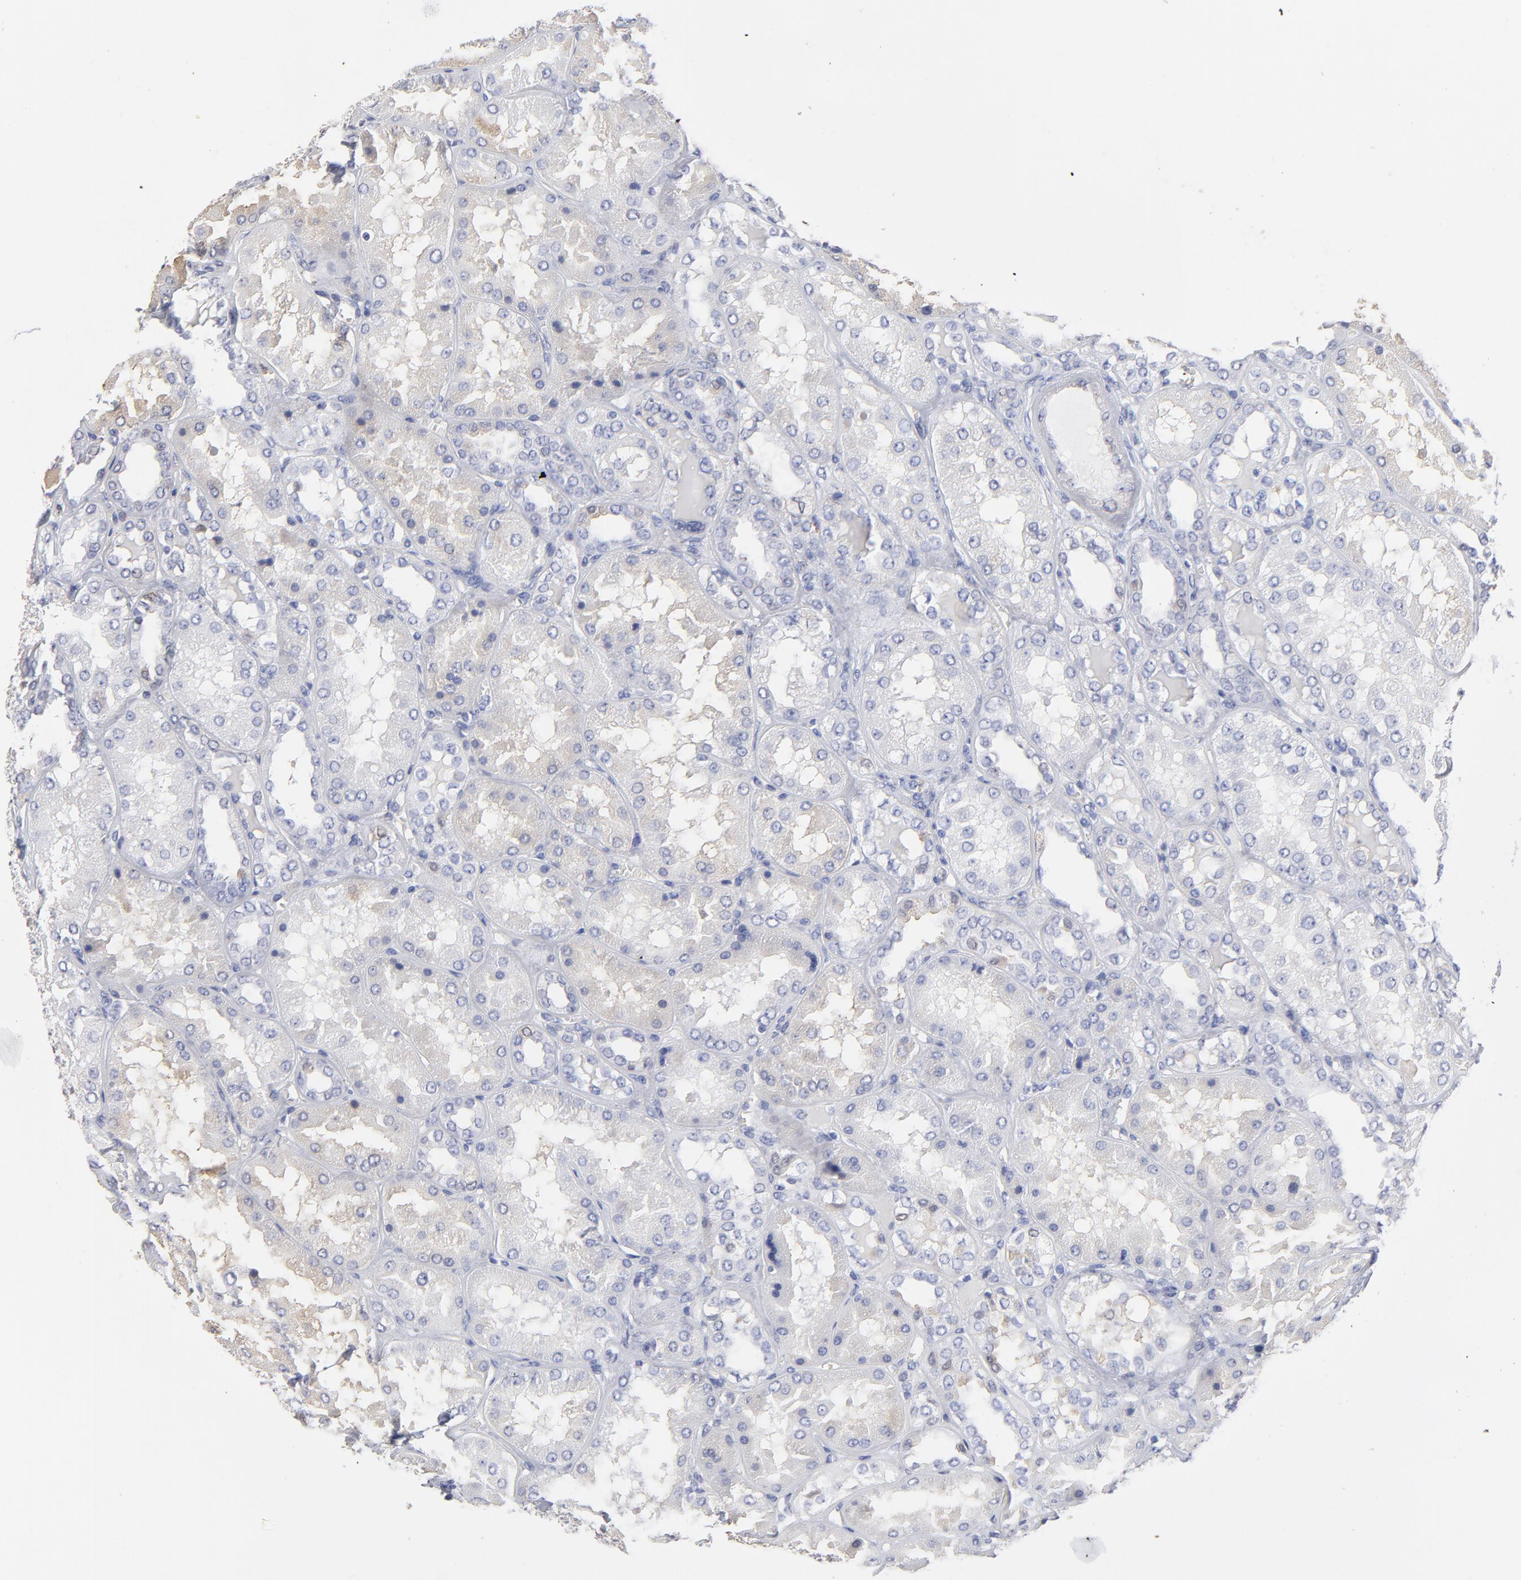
{"staining": {"intensity": "negative", "quantity": "none", "location": "none"}, "tissue": "kidney", "cell_type": "Cells in glomeruli", "image_type": "normal", "snomed": [{"axis": "morphology", "description": "Normal tissue, NOS"}, {"axis": "topography", "description": "Kidney"}], "caption": "Histopathology image shows no significant protein expression in cells in glomeruli of normal kidney.", "gene": "SMARCA1", "patient": {"sex": "female", "age": 56}}